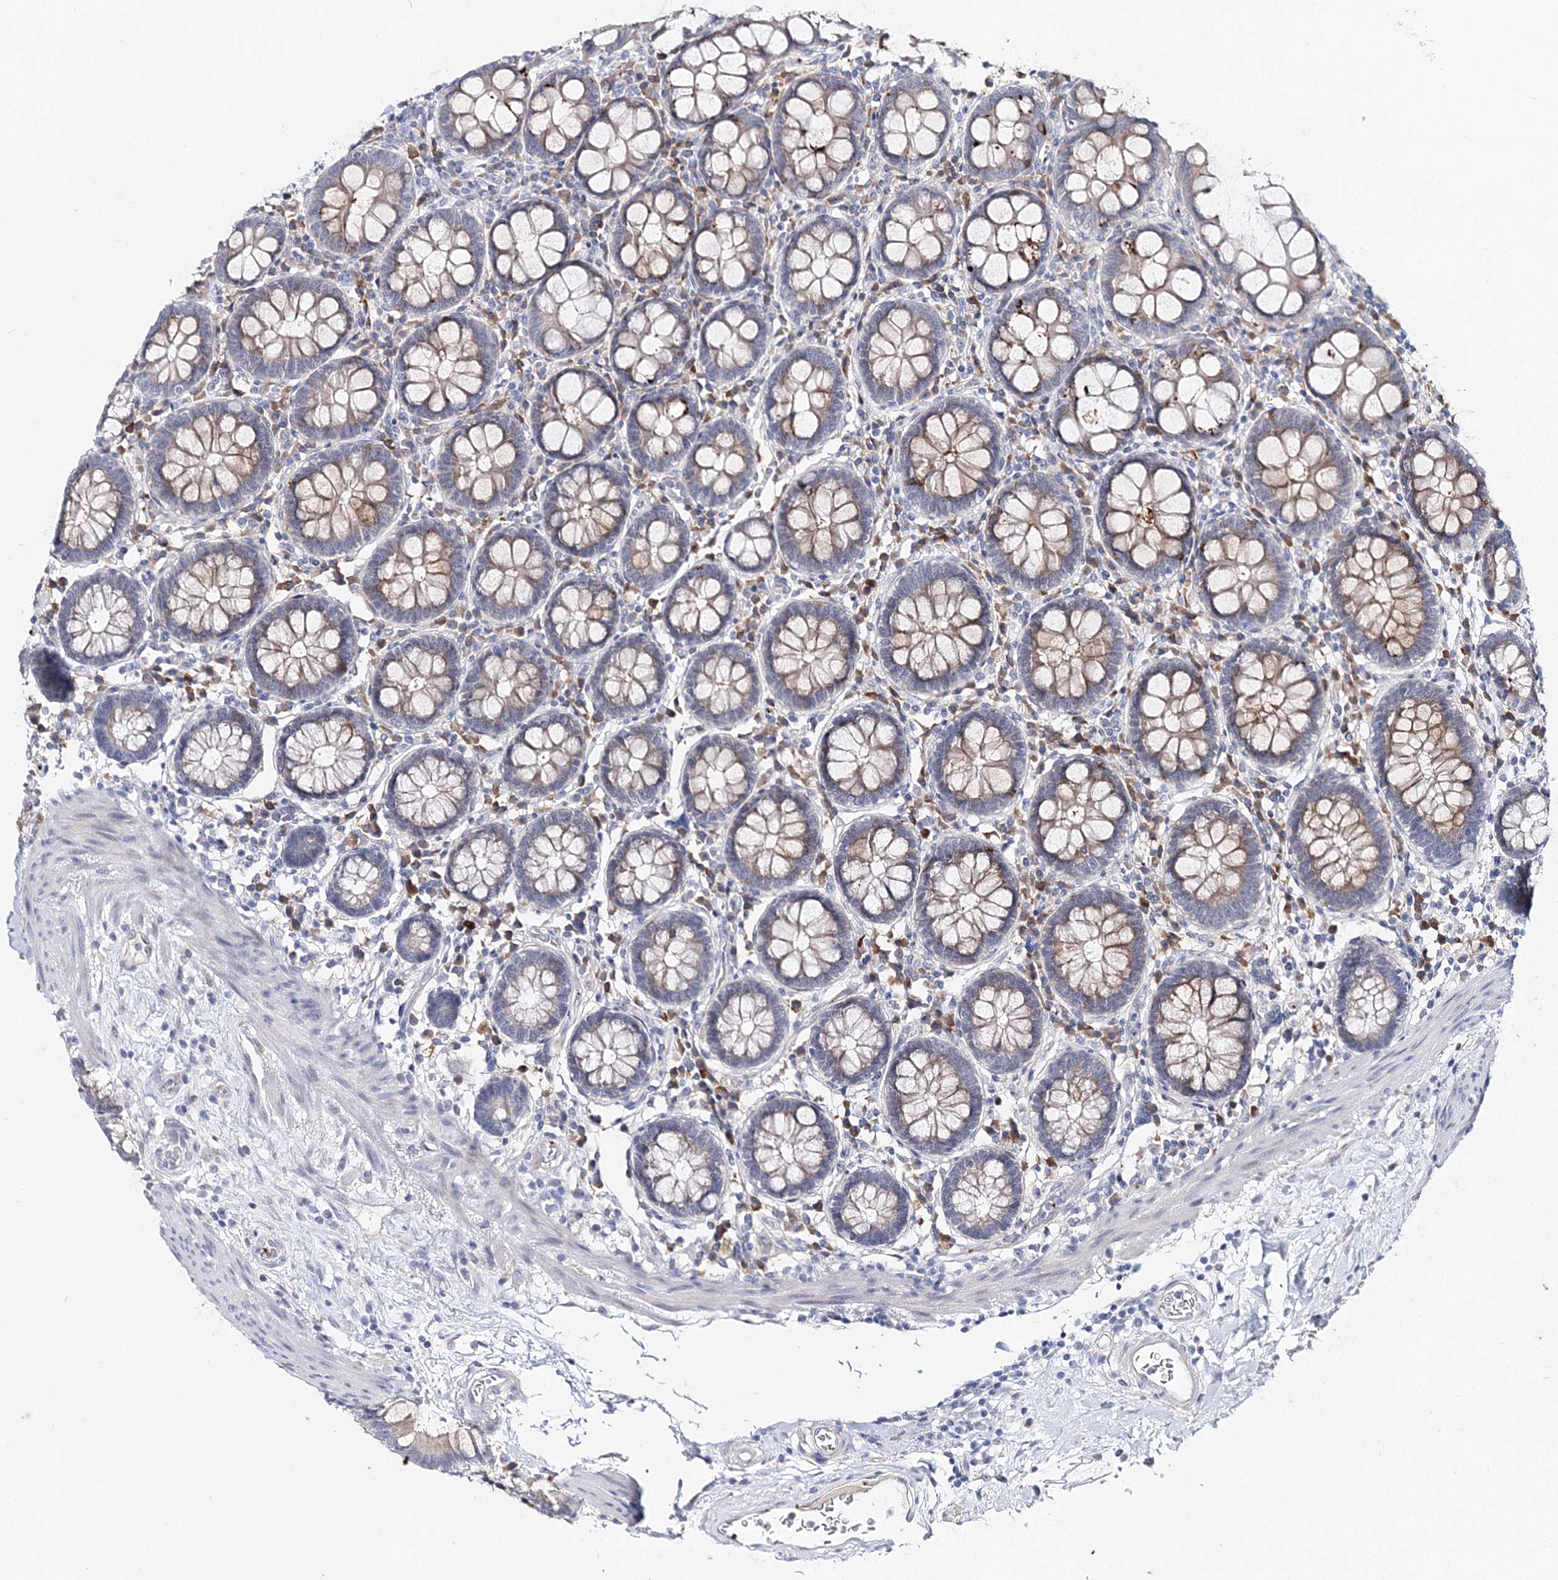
{"staining": {"intensity": "negative", "quantity": "none", "location": "none"}, "tissue": "colon", "cell_type": "Endothelial cells", "image_type": "normal", "snomed": [{"axis": "morphology", "description": "Normal tissue, NOS"}, {"axis": "topography", "description": "Colon"}], "caption": "This is an IHC histopathology image of benign human colon. There is no staining in endothelial cells.", "gene": "MYOZ2", "patient": {"sex": "female", "age": 79}}